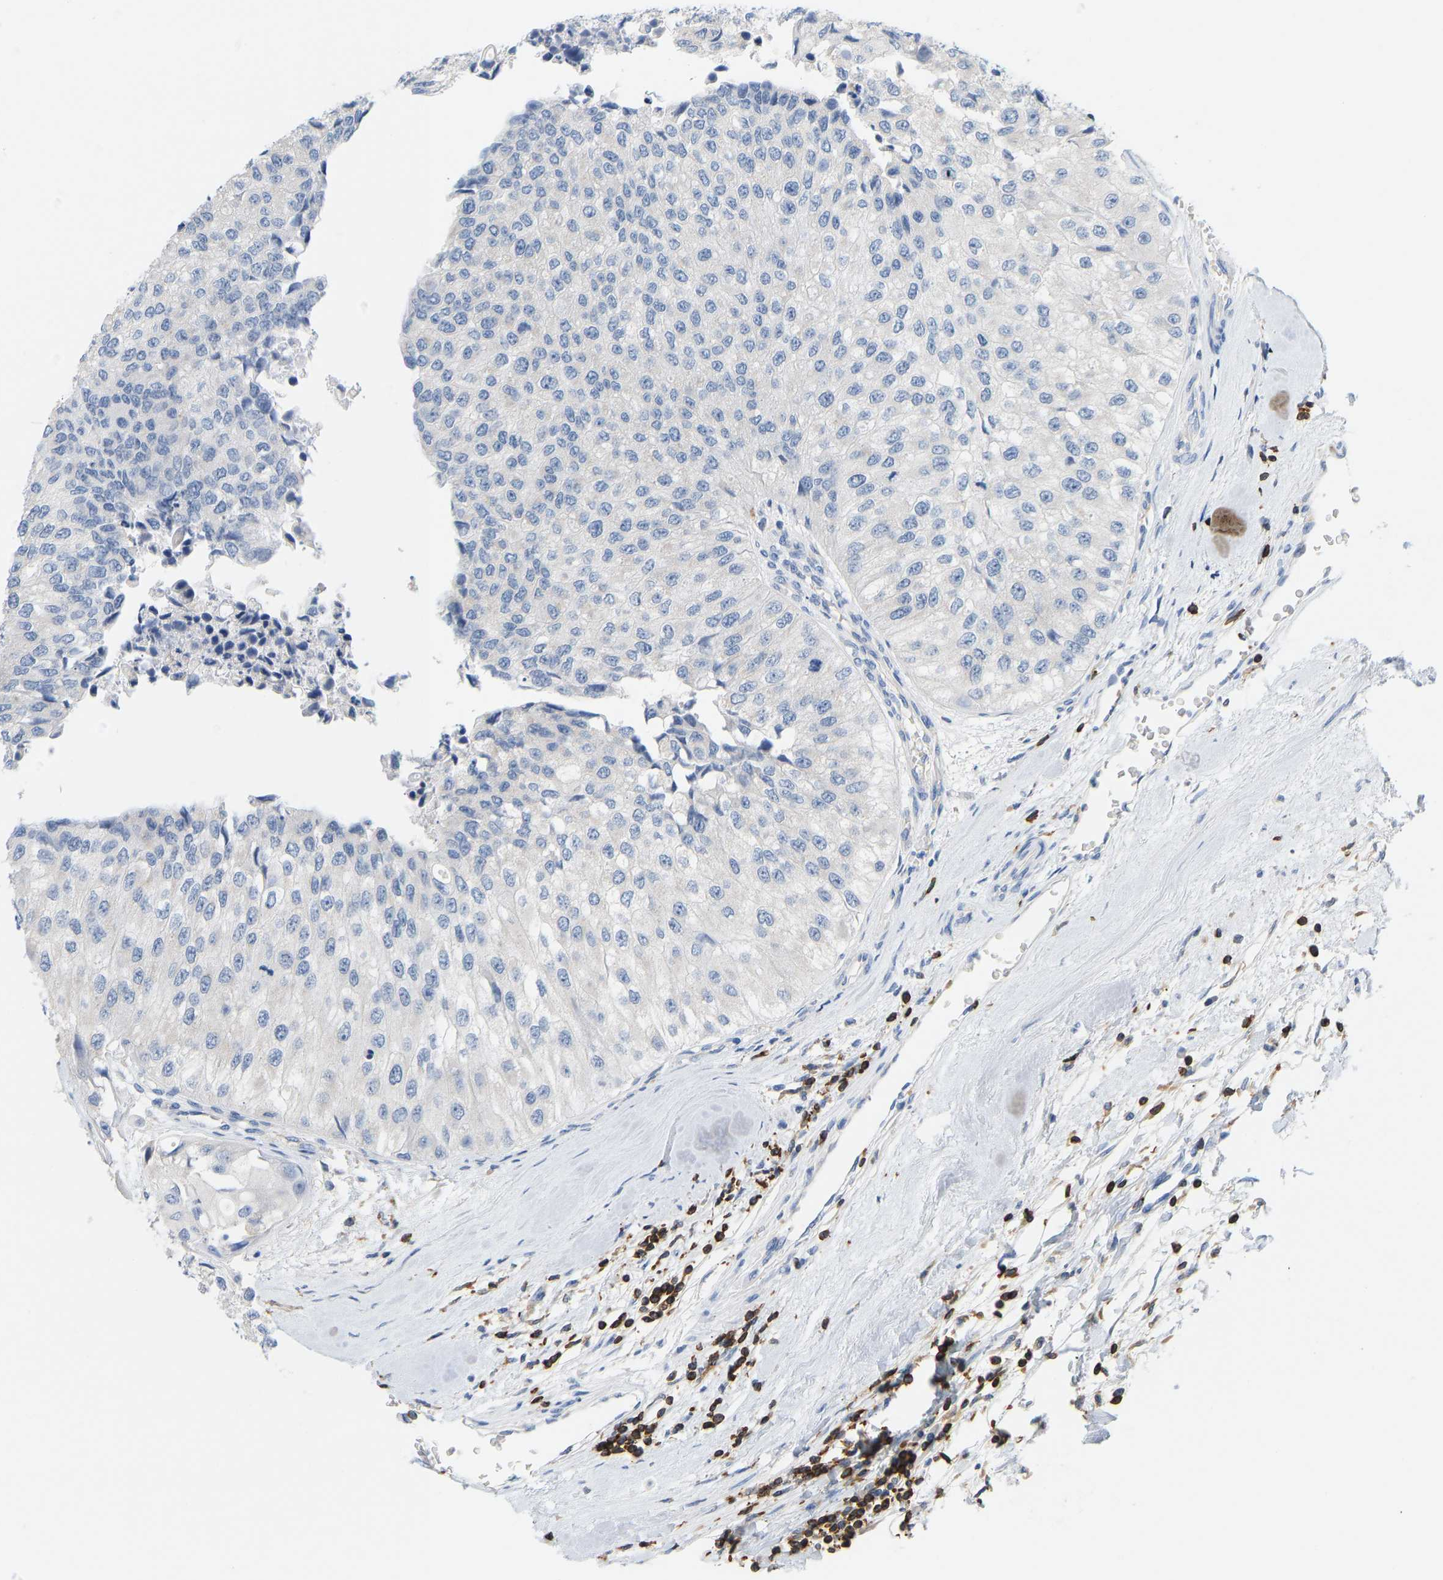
{"staining": {"intensity": "negative", "quantity": "none", "location": "none"}, "tissue": "urothelial cancer", "cell_type": "Tumor cells", "image_type": "cancer", "snomed": [{"axis": "morphology", "description": "Urothelial carcinoma, High grade"}, {"axis": "topography", "description": "Kidney"}, {"axis": "topography", "description": "Urinary bladder"}], "caption": "A micrograph of urothelial cancer stained for a protein displays no brown staining in tumor cells.", "gene": "EVL", "patient": {"sex": "male", "age": 77}}